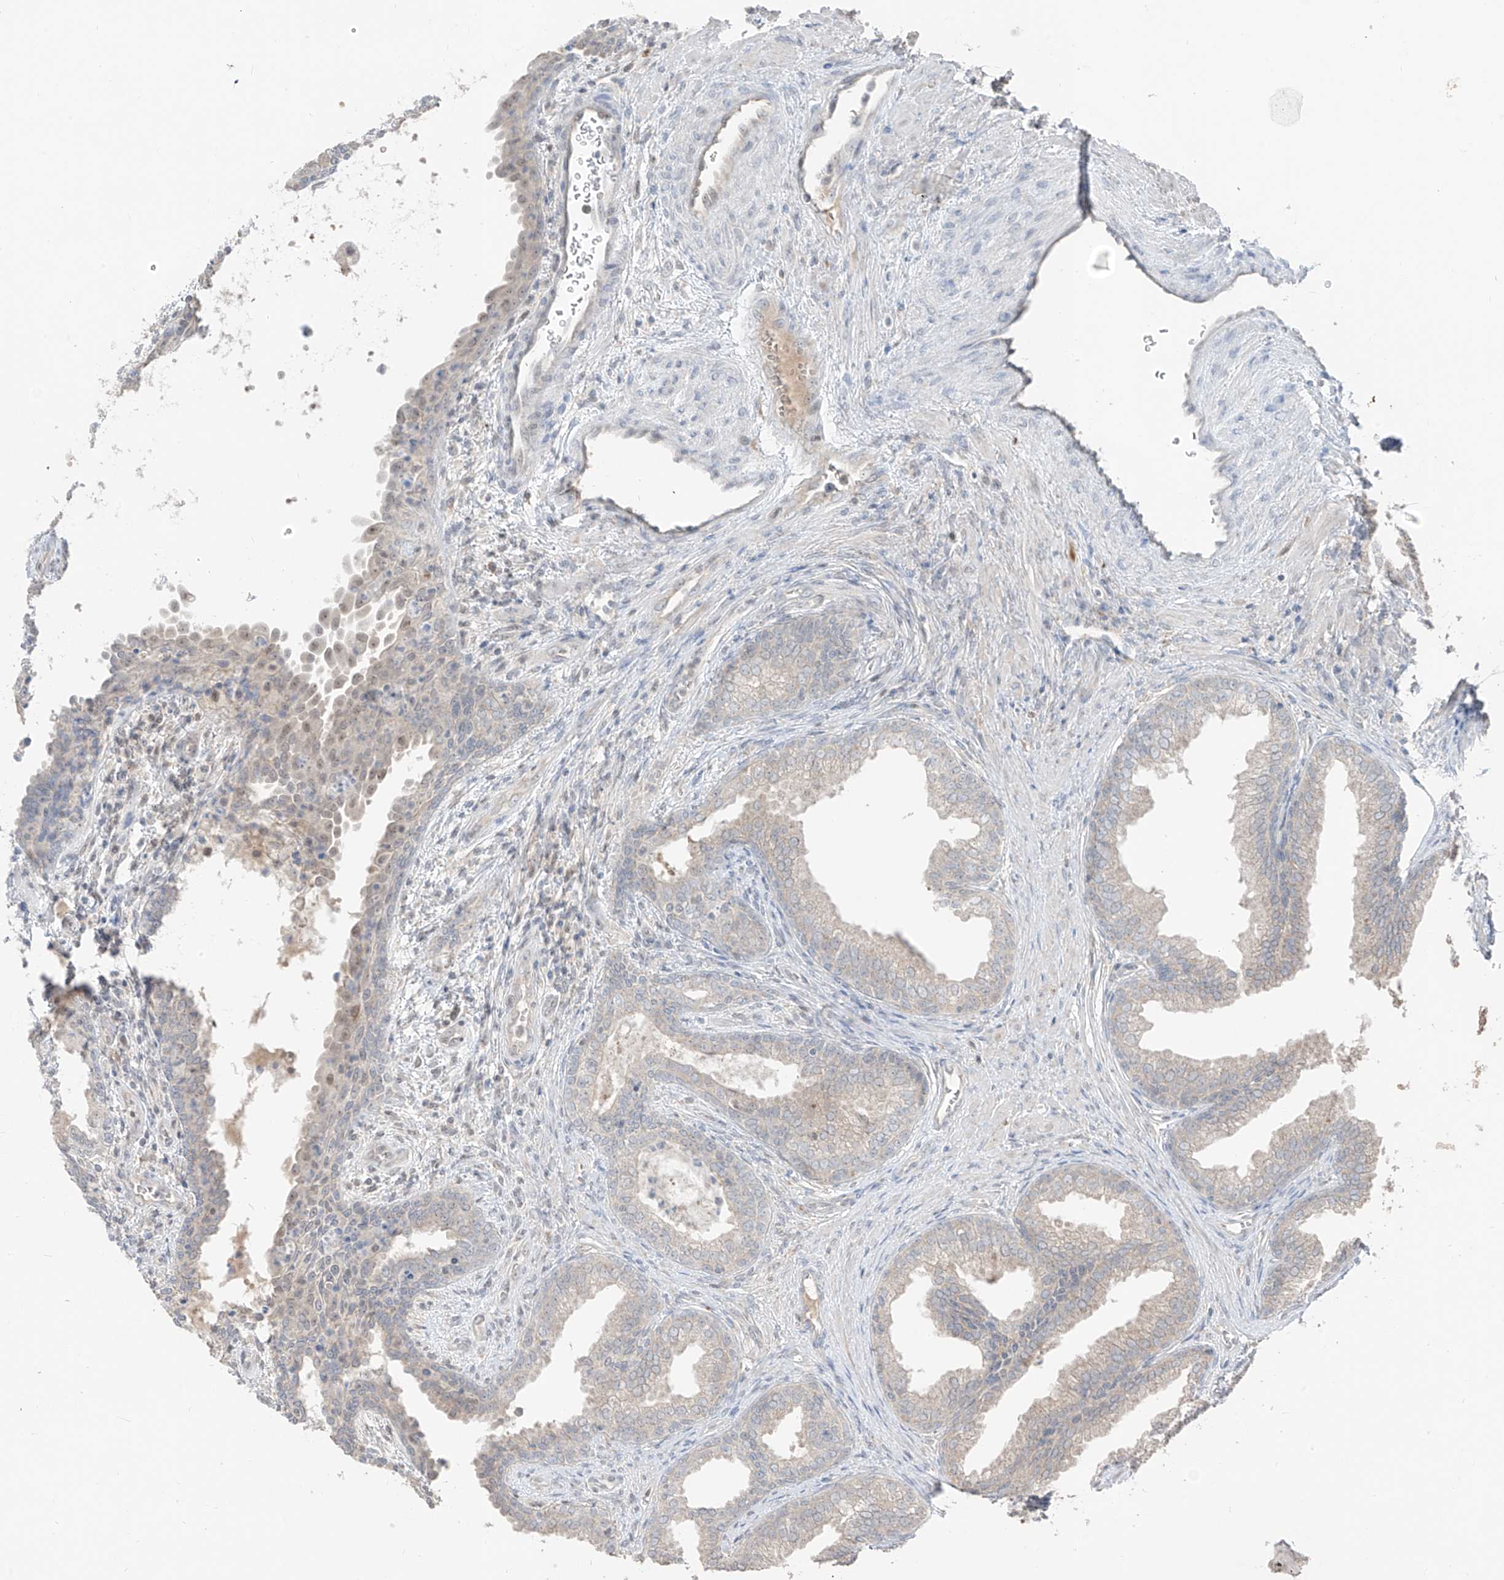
{"staining": {"intensity": "moderate", "quantity": "<25%", "location": "cytoplasmic/membranous"}, "tissue": "prostate", "cell_type": "Glandular cells", "image_type": "normal", "snomed": [{"axis": "morphology", "description": "Normal tissue, NOS"}, {"axis": "topography", "description": "Prostate"}], "caption": "Prostate stained with DAB IHC exhibits low levels of moderate cytoplasmic/membranous staining in about <25% of glandular cells.", "gene": "COLGALT2", "patient": {"sex": "male", "age": 76}}